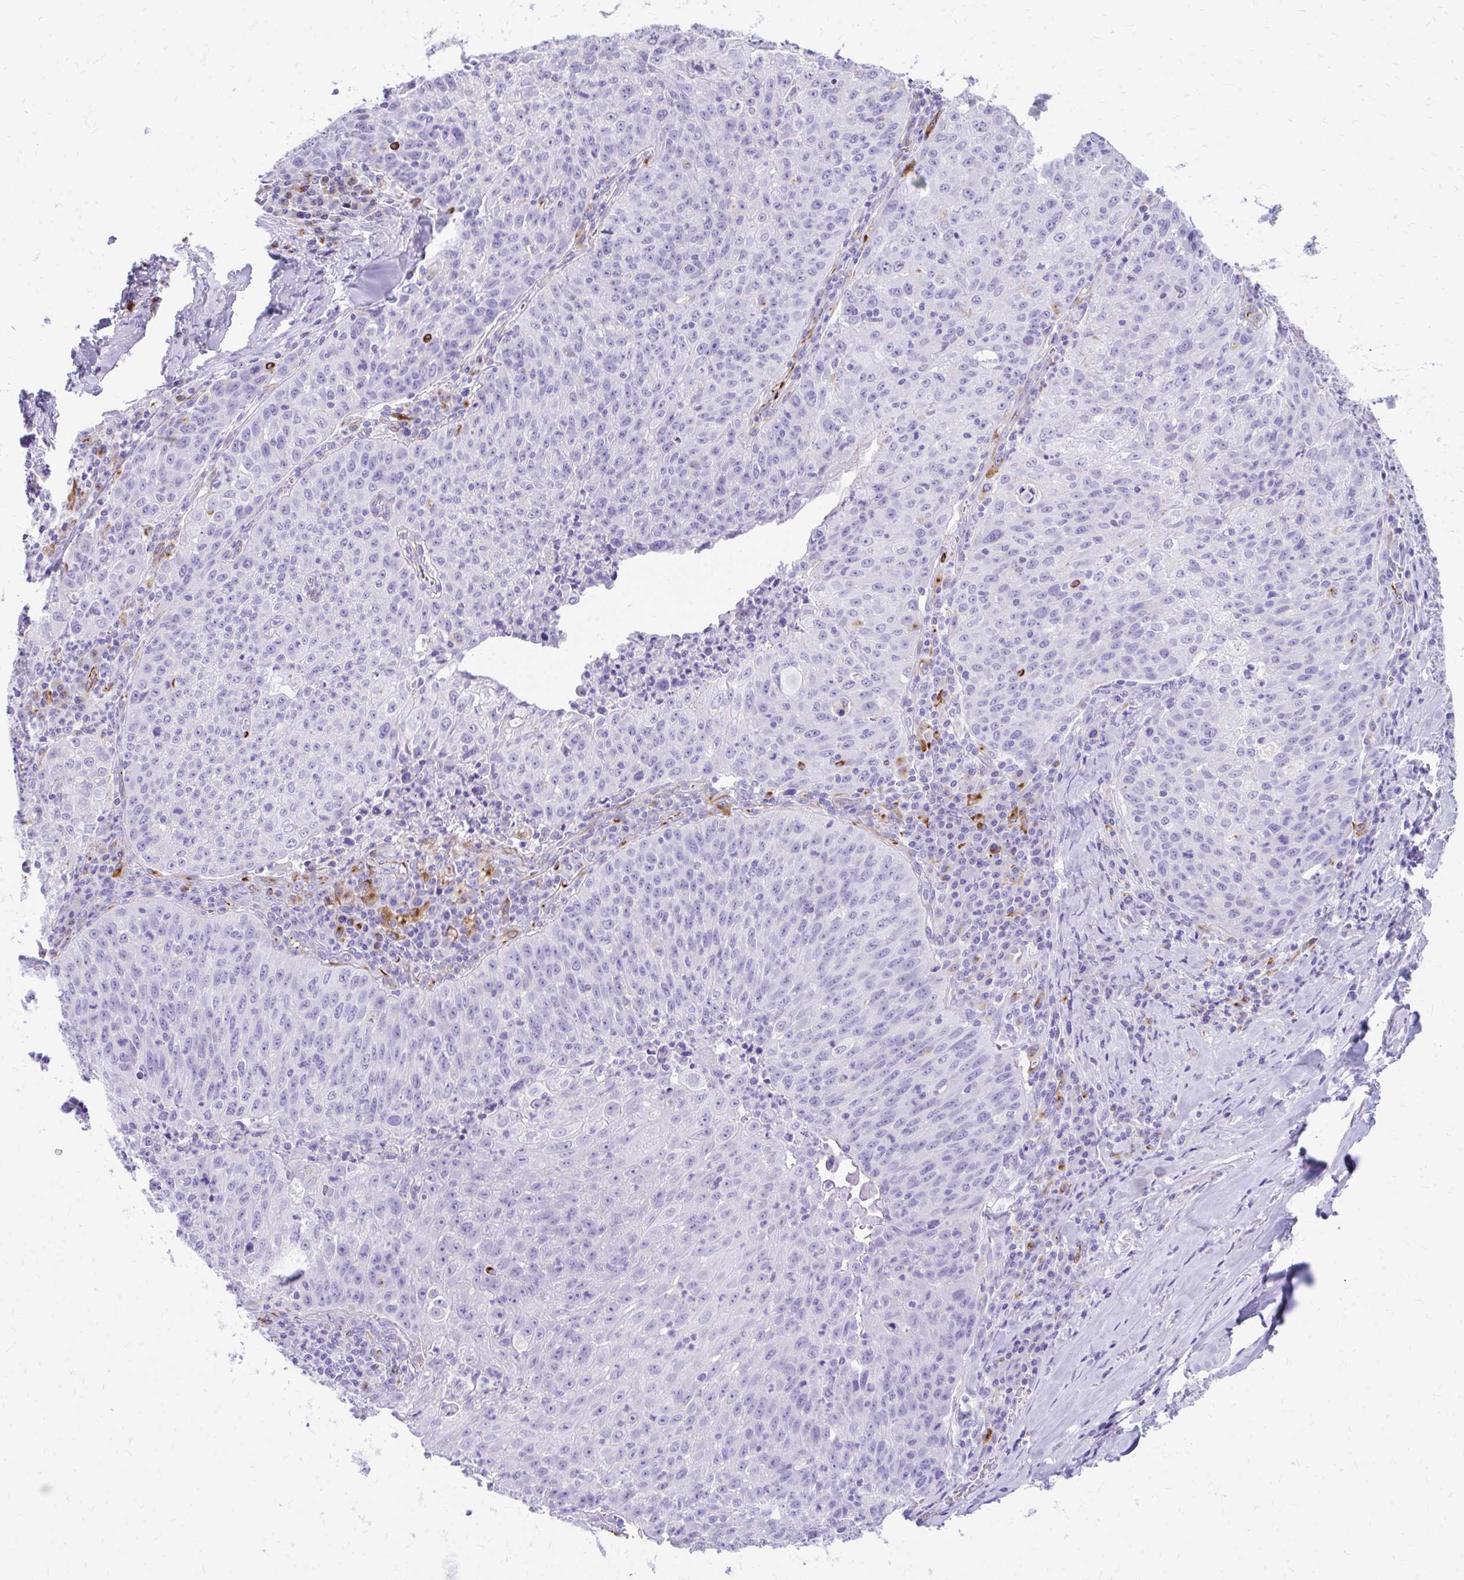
{"staining": {"intensity": "negative", "quantity": "none", "location": "none"}, "tissue": "lung cancer", "cell_type": "Tumor cells", "image_type": "cancer", "snomed": [{"axis": "morphology", "description": "Squamous cell carcinoma, NOS"}, {"axis": "morphology", "description": "Squamous cell carcinoma, metastatic, NOS"}, {"axis": "topography", "description": "Bronchus"}, {"axis": "topography", "description": "Lung"}], "caption": "This is an immunohistochemistry (IHC) histopathology image of human lung metastatic squamous cell carcinoma. There is no staining in tumor cells.", "gene": "ZNF699", "patient": {"sex": "male", "age": 62}}